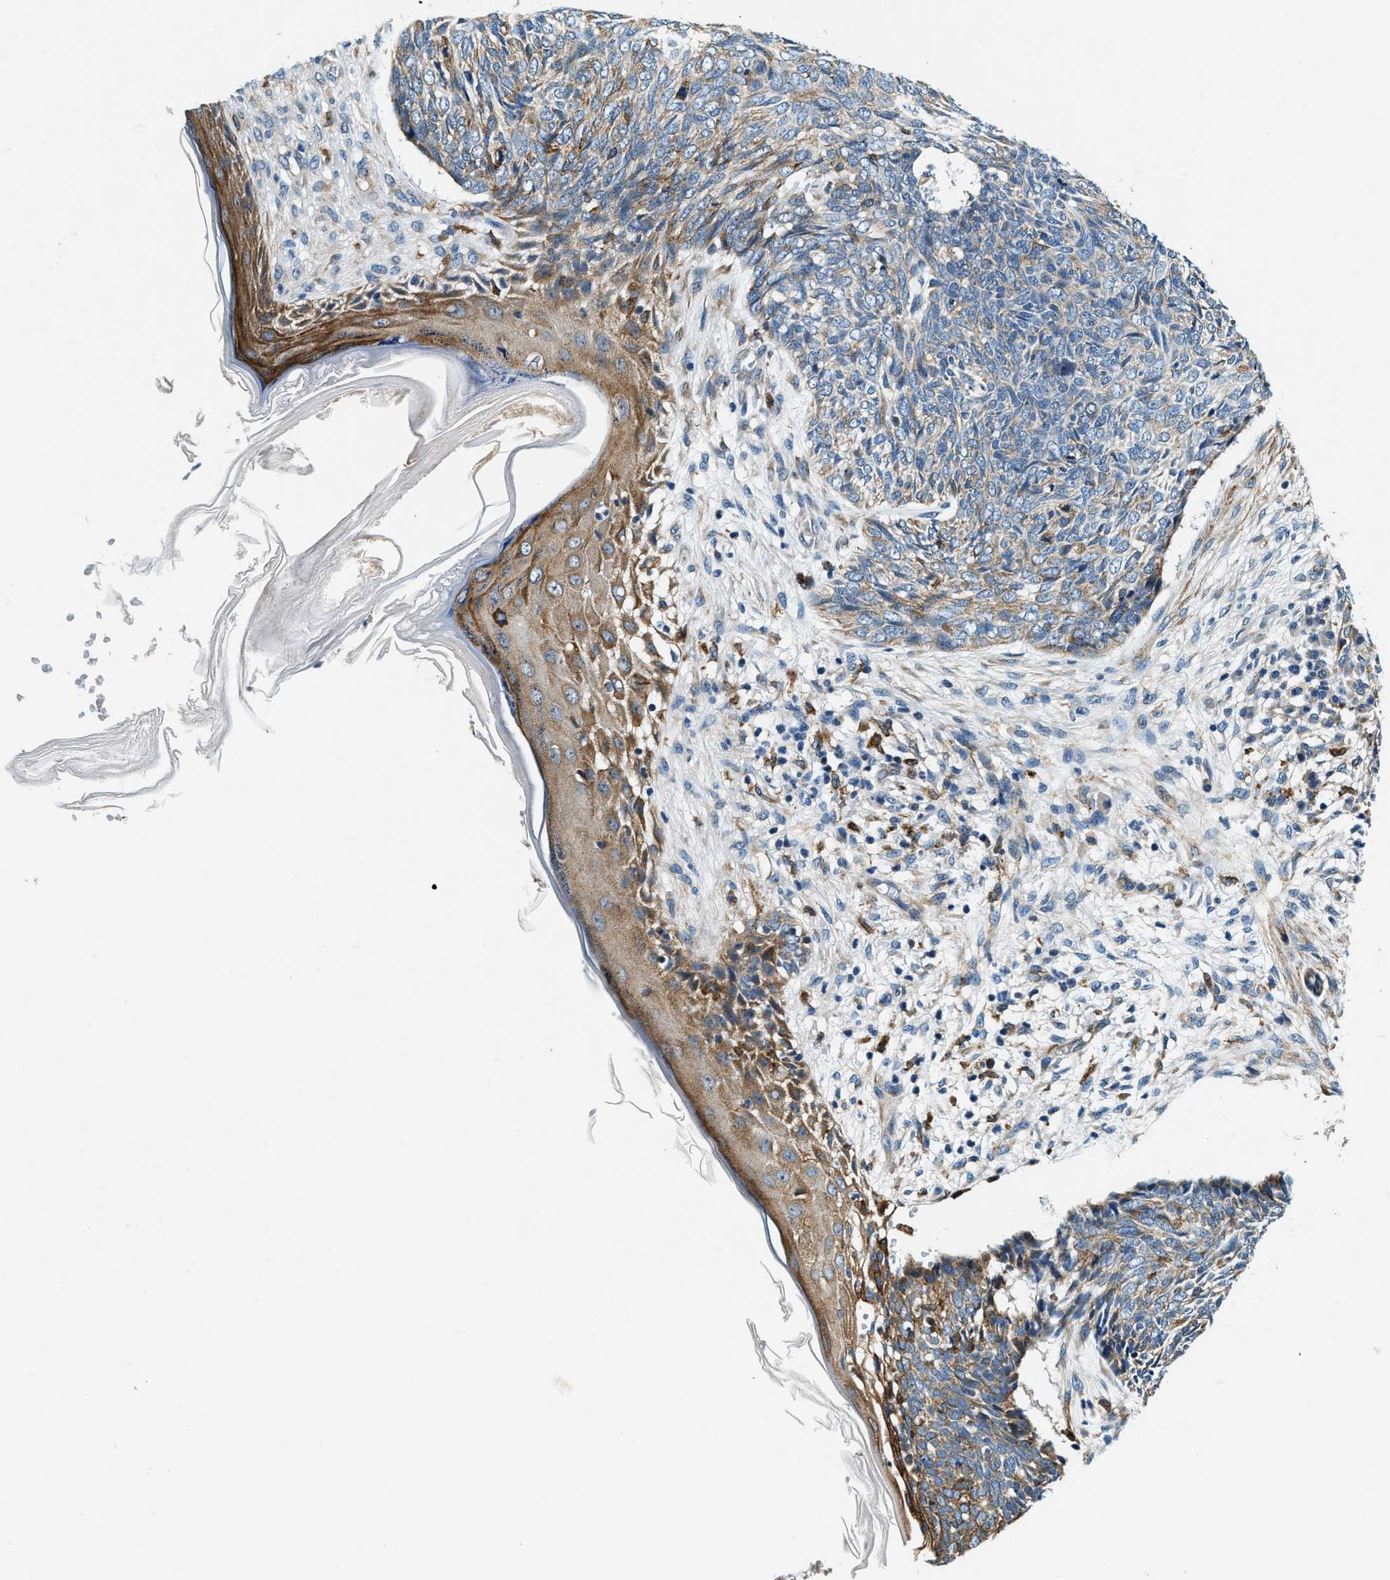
{"staining": {"intensity": "moderate", "quantity": "<25%", "location": "cytoplasmic/membranous"}, "tissue": "skin cancer", "cell_type": "Tumor cells", "image_type": "cancer", "snomed": [{"axis": "morphology", "description": "Basal cell carcinoma"}, {"axis": "topography", "description": "Skin"}], "caption": "Immunohistochemical staining of skin basal cell carcinoma reveals low levels of moderate cytoplasmic/membranous protein staining in approximately <25% of tumor cells.", "gene": "C2orf66", "patient": {"sex": "female", "age": 84}}